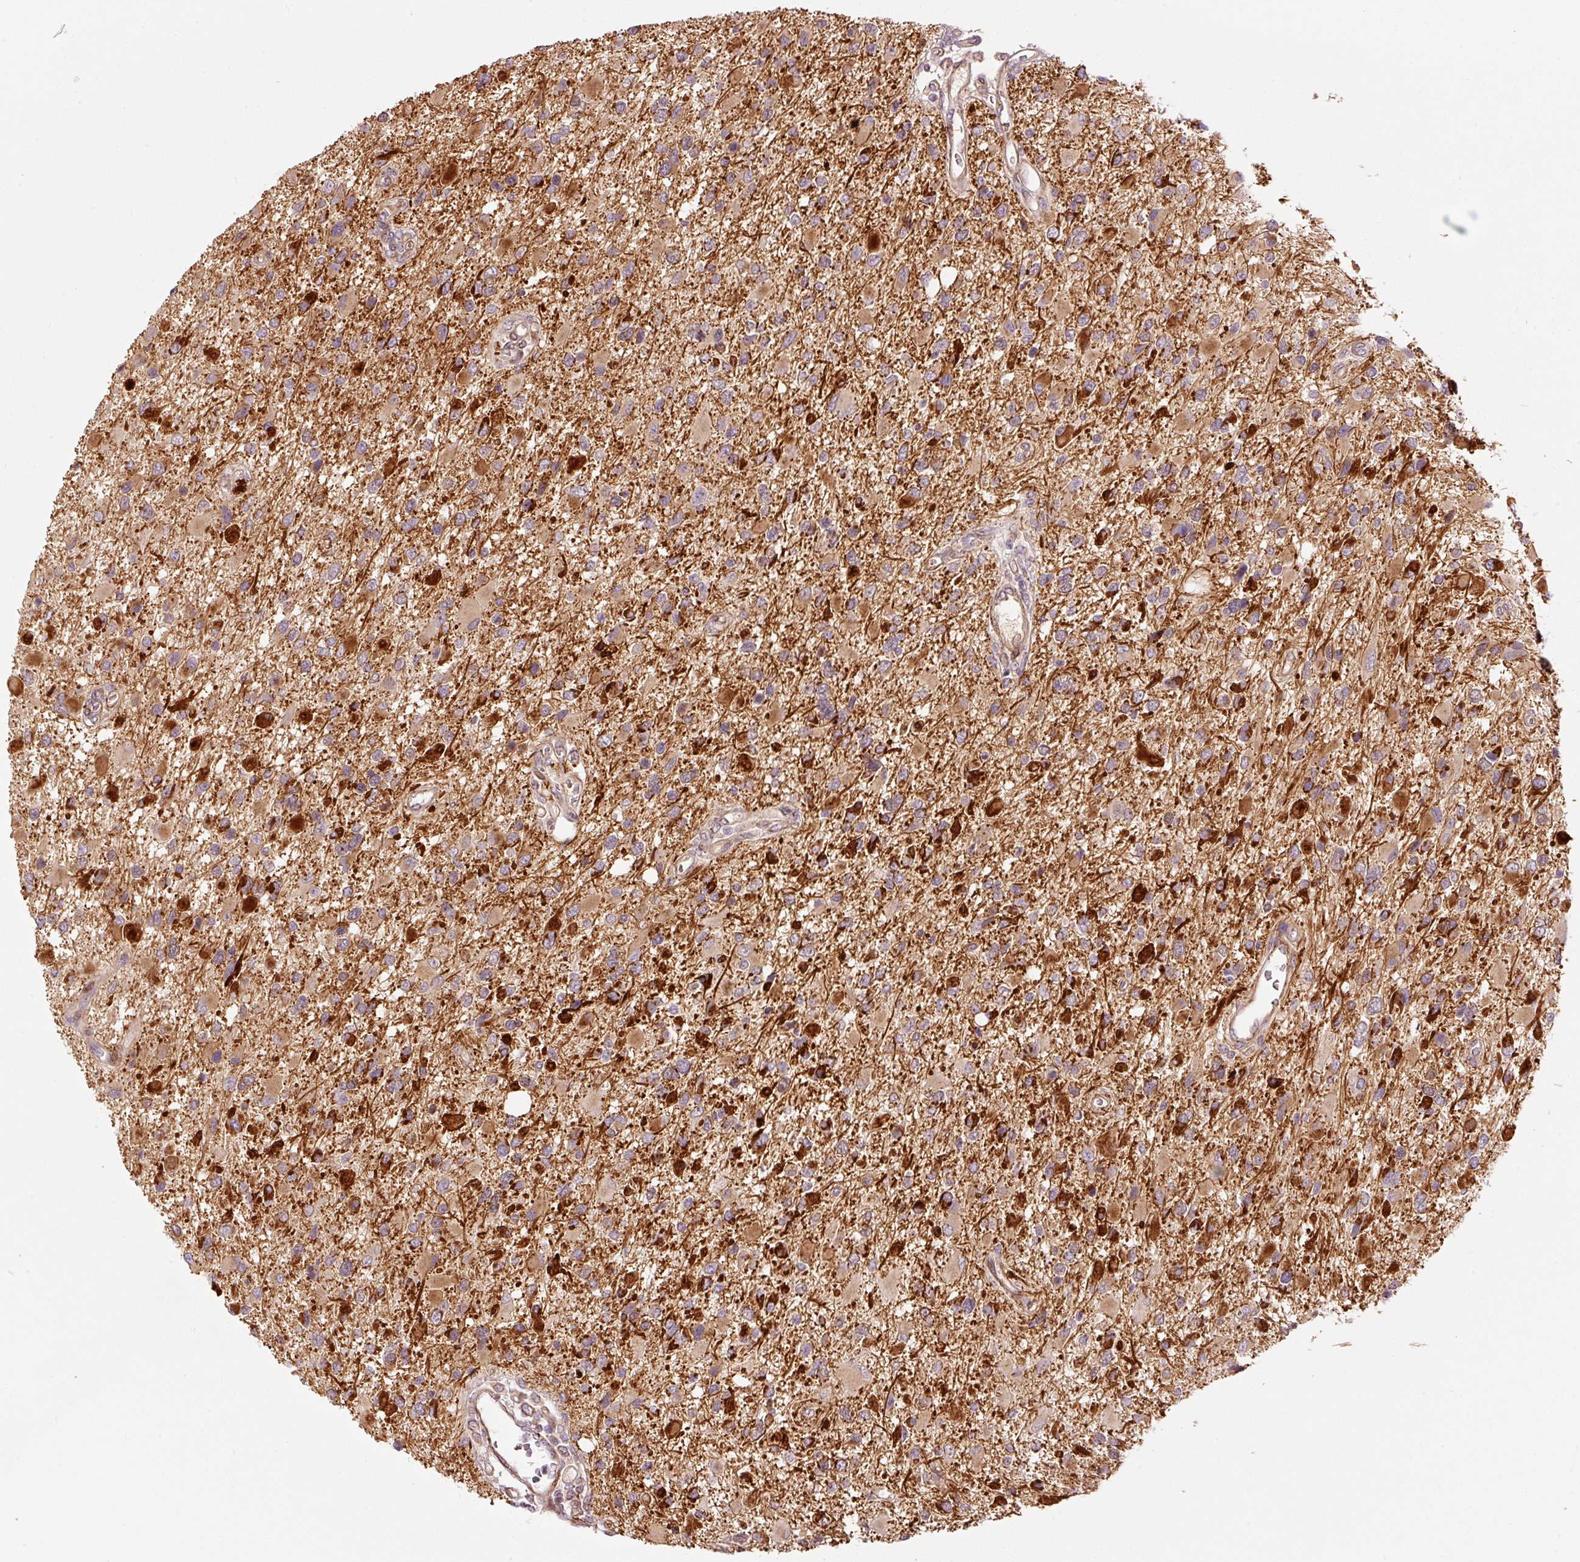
{"staining": {"intensity": "strong", "quantity": "25%-75%", "location": "cytoplasmic/membranous"}, "tissue": "glioma", "cell_type": "Tumor cells", "image_type": "cancer", "snomed": [{"axis": "morphology", "description": "Glioma, malignant, High grade"}, {"axis": "topography", "description": "Brain"}], "caption": "Protein staining of malignant high-grade glioma tissue exhibits strong cytoplasmic/membranous expression in approximately 25%-75% of tumor cells. (DAB = brown stain, brightfield microscopy at high magnification).", "gene": "PPP1R14B", "patient": {"sex": "male", "age": 53}}